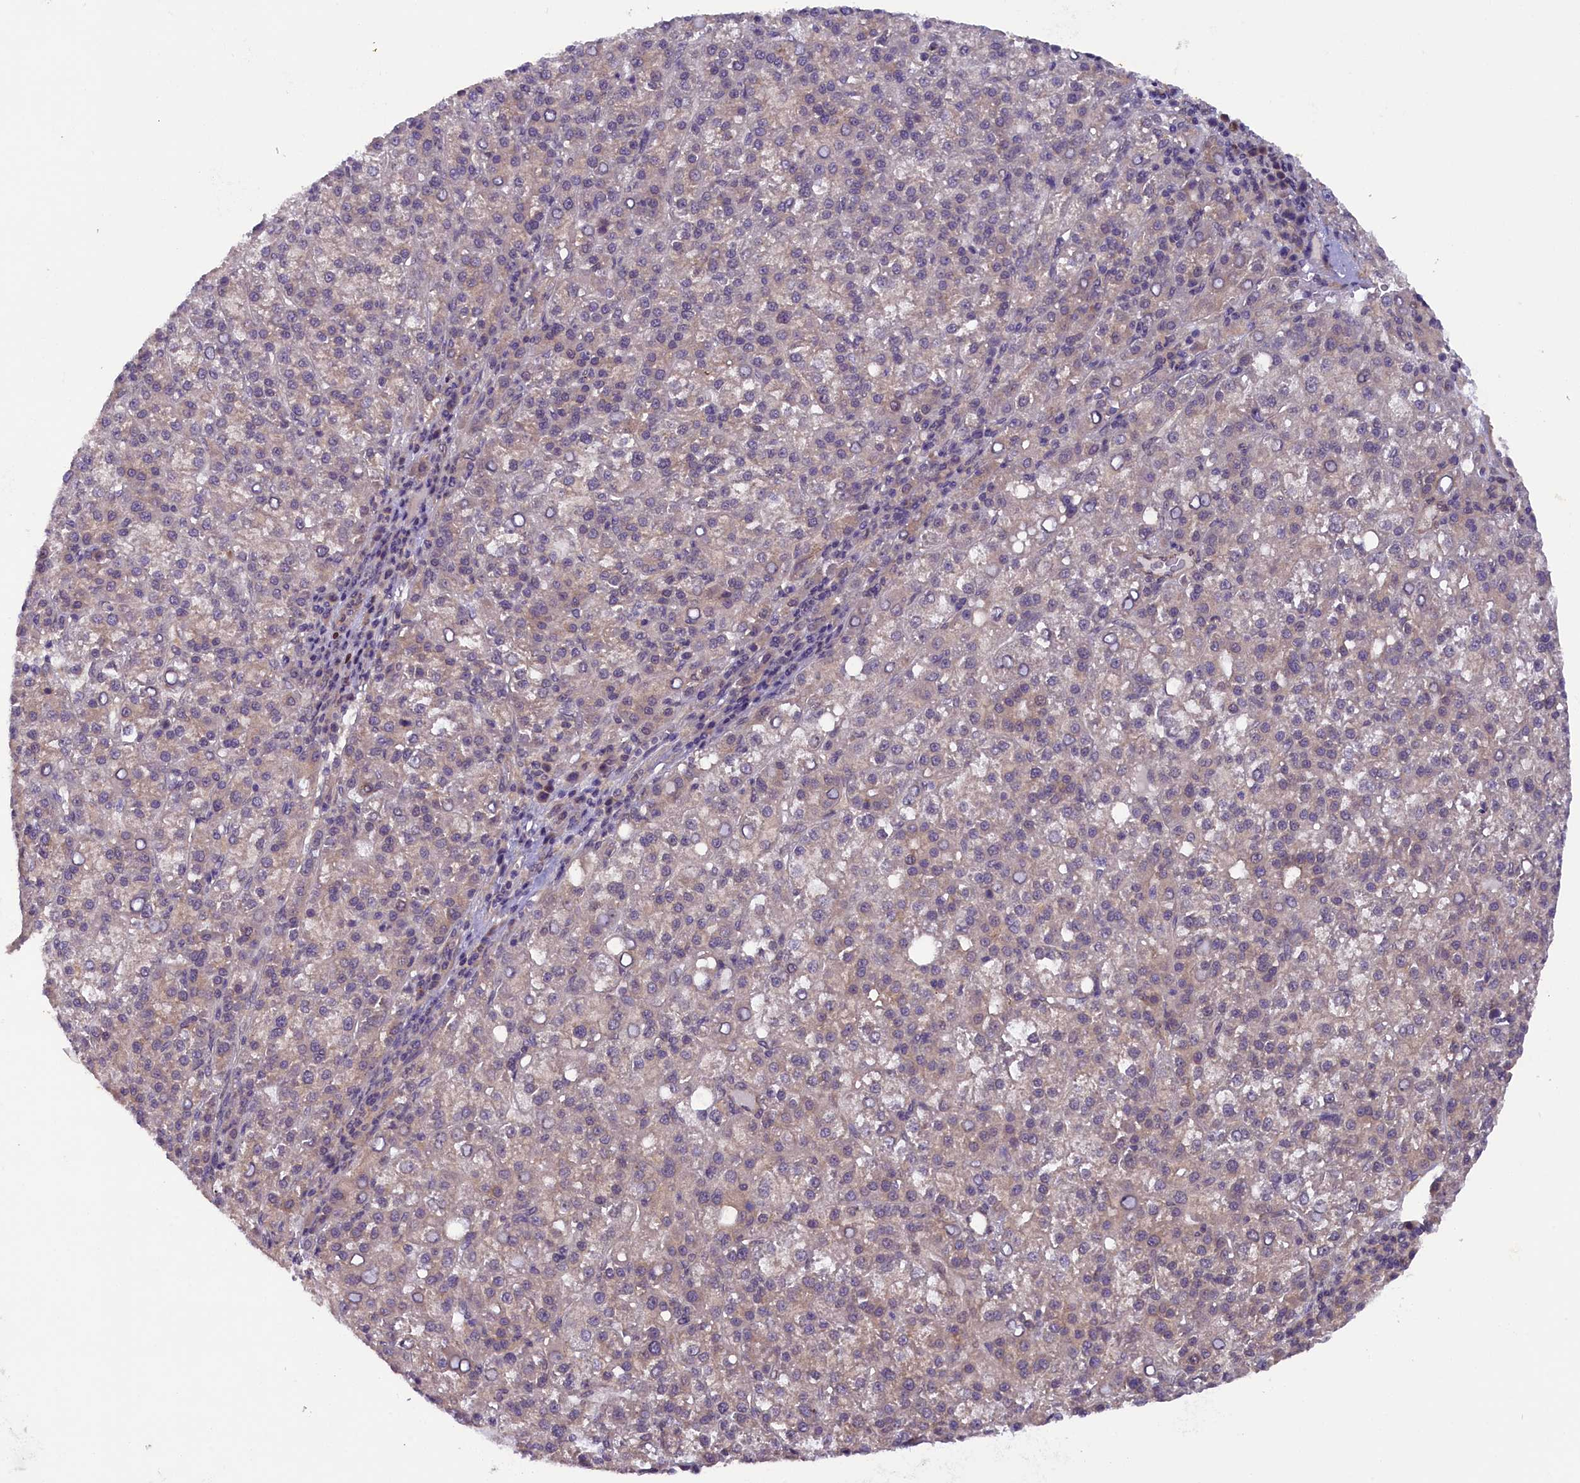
{"staining": {"intensity": "moderate", "quantity": "<25%", "location": "cytoplasmic/membranous"}, "tissue": "liver cancer", "cell_type": "Tumor cells", "image_type": "cancer", "snomed": [{"axis": "morphology", "description": "Carcinoma, Hepatocellular, NOS"}, {"axis": "topography", "description": "Liver"}], "caption": "This histopathology image shows IHC staining of human liver cancer, with low moderate cytoplasmic/membranous expression in approximately <25% of tumor cells.", "gene": "CCDC9B", "patient": {"sex": "female", "age": 58}}